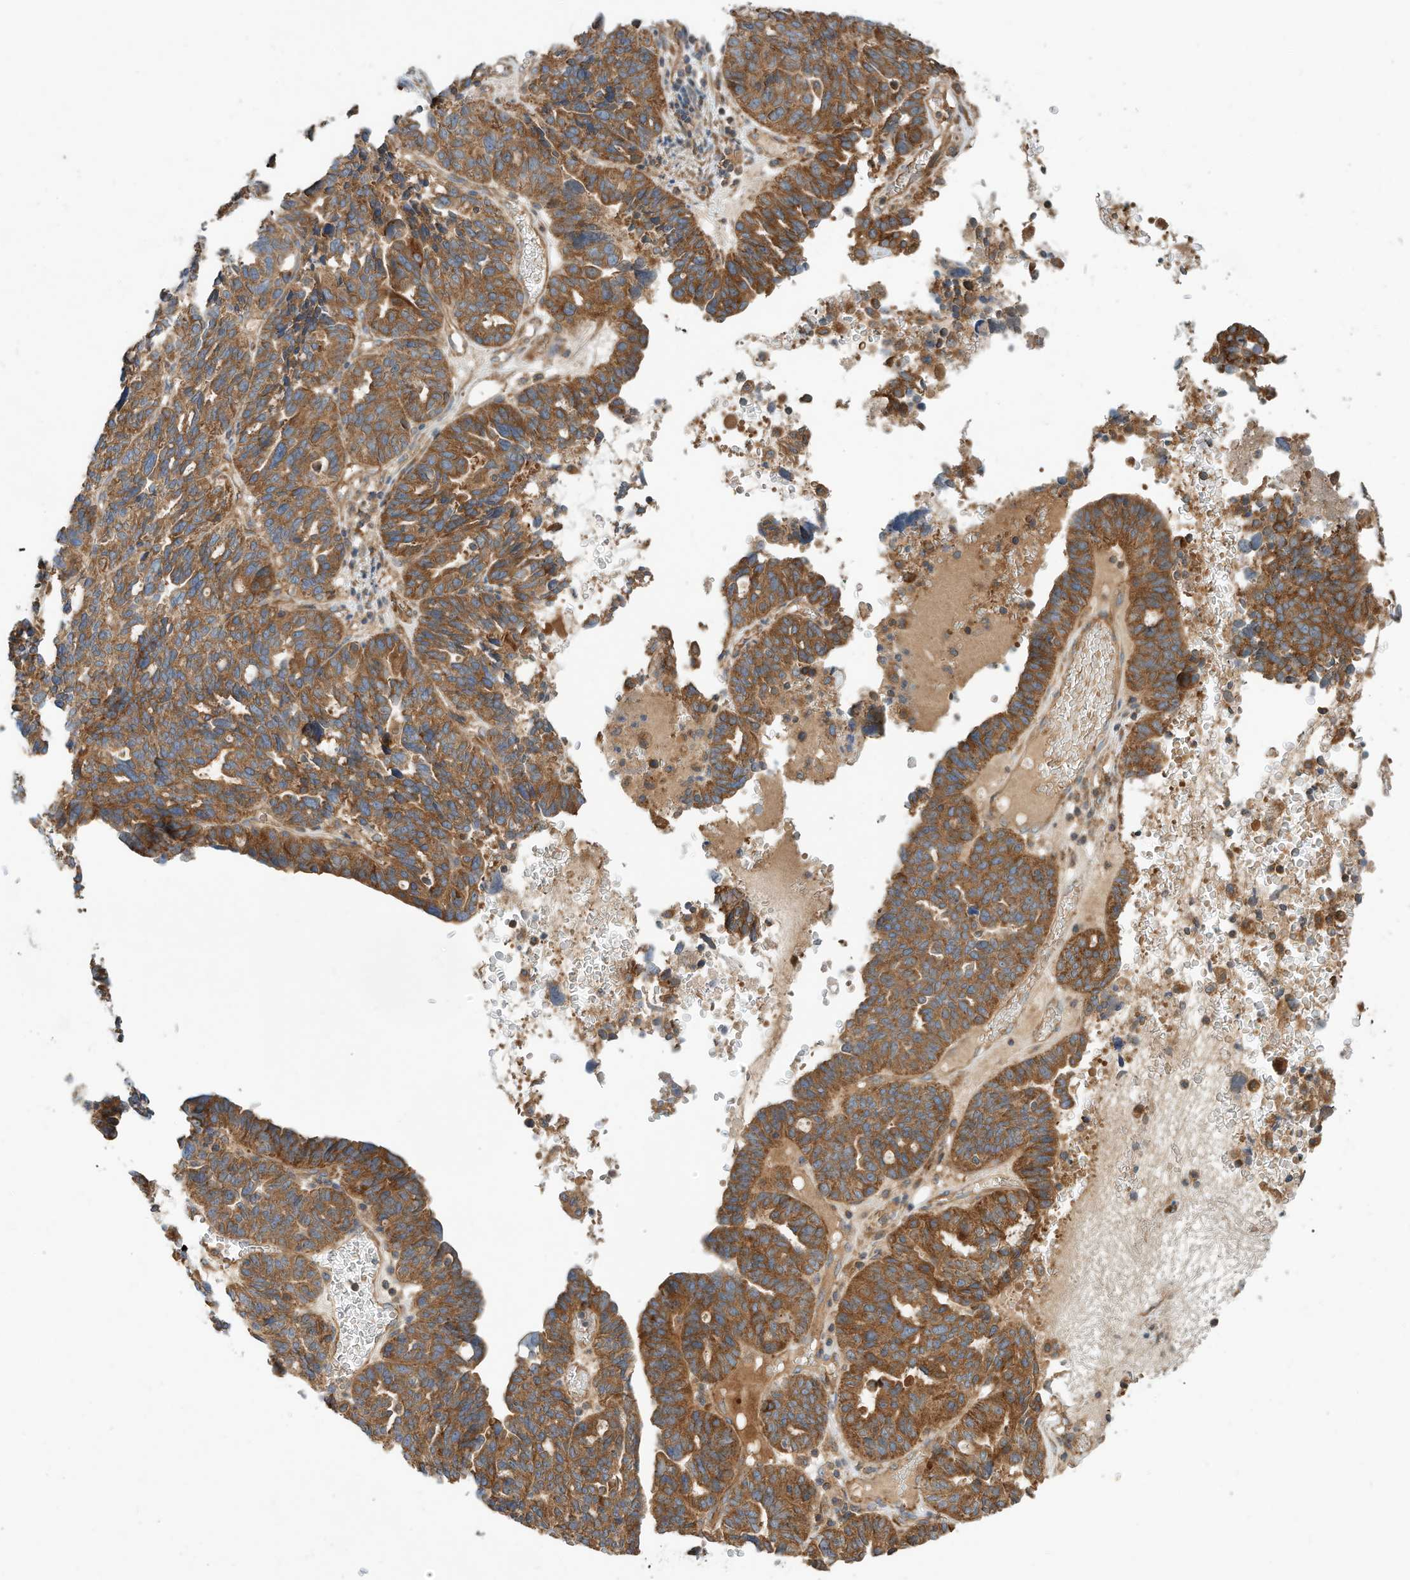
{"staining": {"intensity": "strong", "quantity": ">75%", "location": "cytoplasmic/membranous"}, "tissue": "ovarian cancer", "cell_type": "Tumor cells", "image_type": "cancer", "snomed": [{"axis": "morphology", "description": "Cystadenocarcinoma, serous, NOS"}, {"axis": "topography", "description": "Ovary"}], "caption": "Immunohistochemistry (IHC) micrograph of human ovarian serous cystadenocarcinoma stained for a protein (brown), which shows high levels of strong cytoplasmic/membranous staining in about >75% of tumor cells.", "gene": "CPAMD8", "patient": {"sex": "female", "age": 59}}